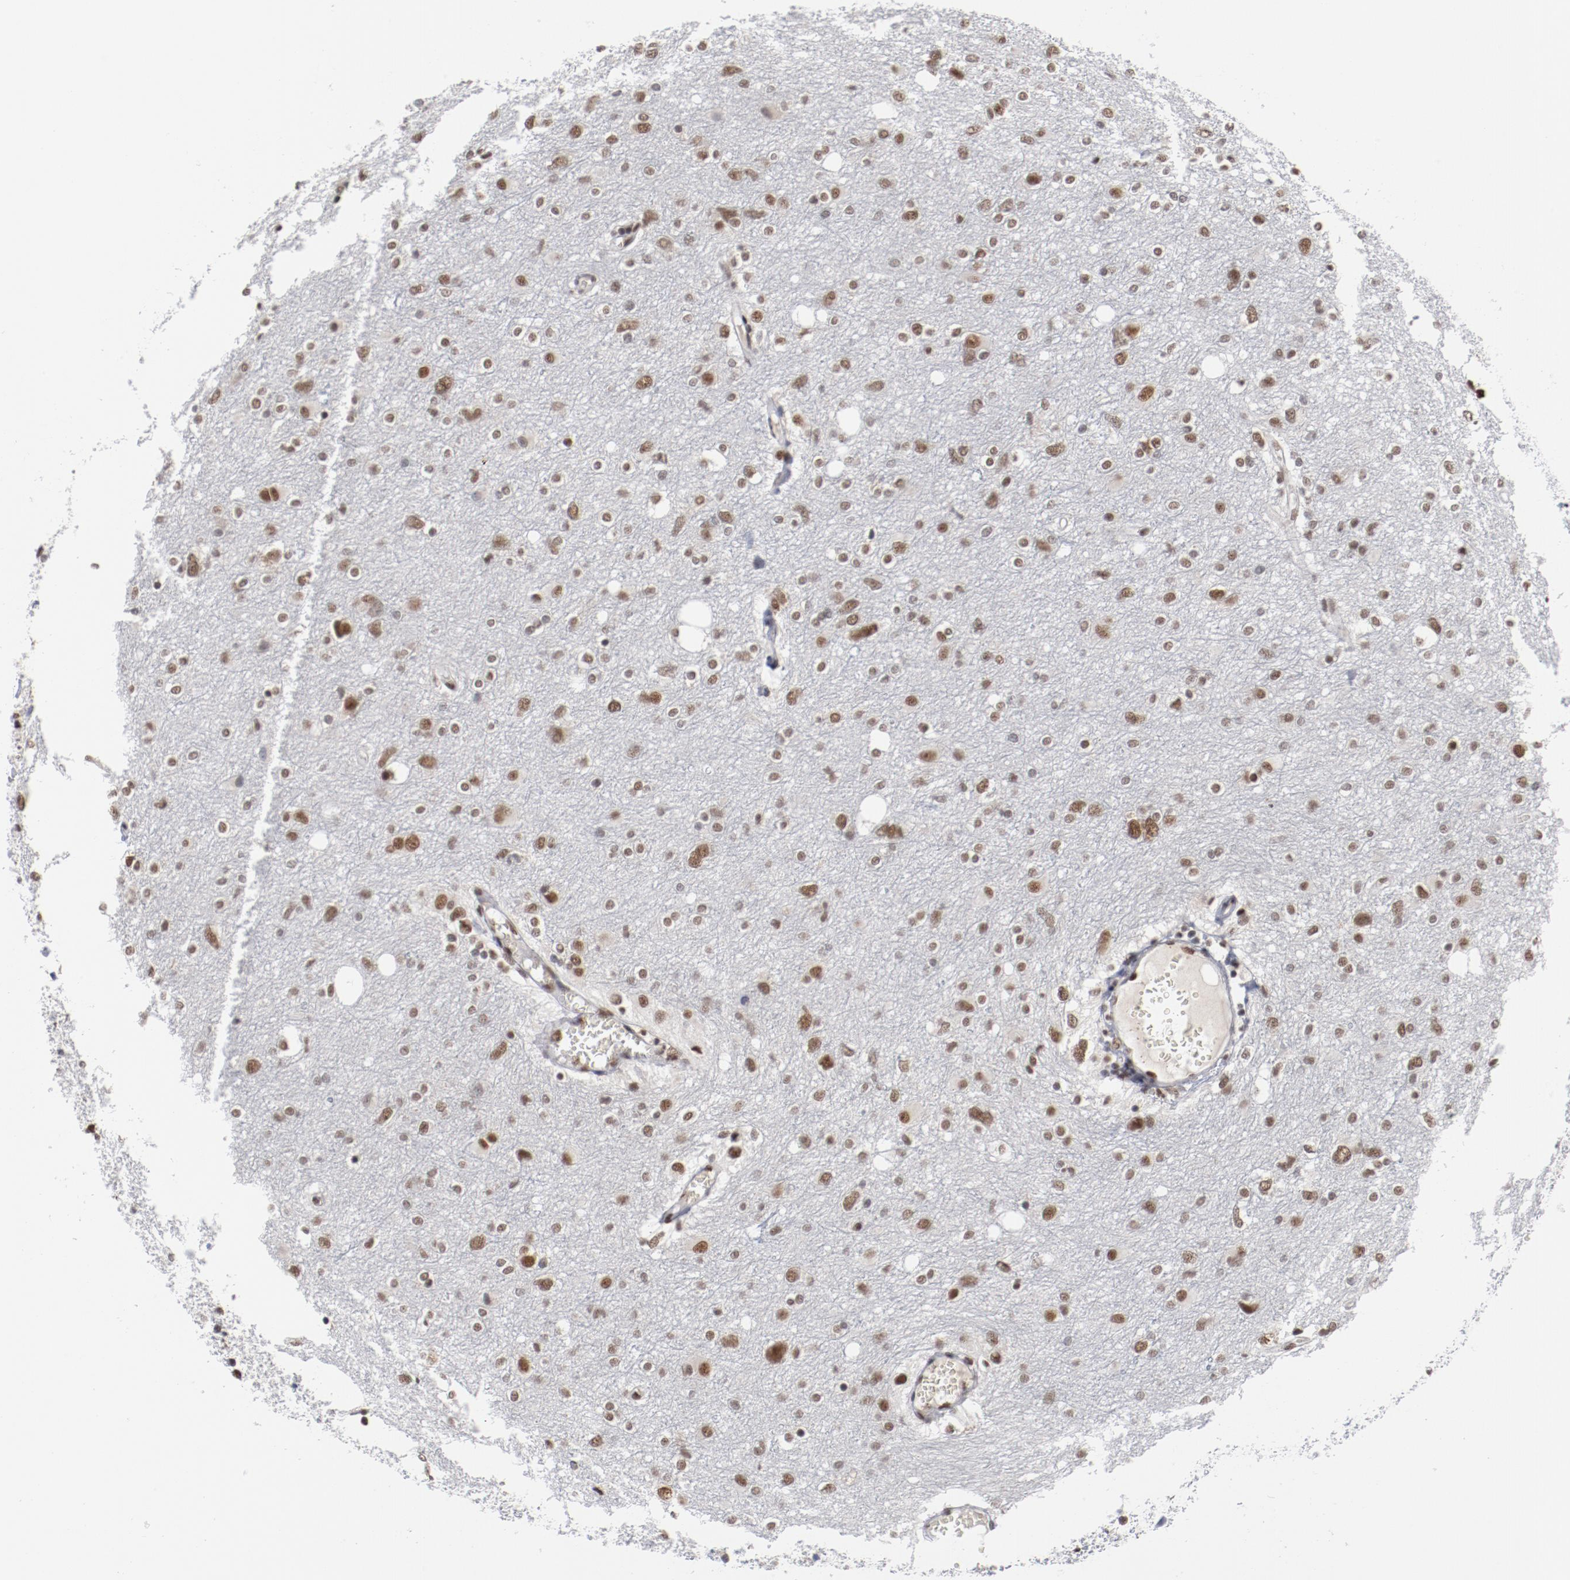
{"staining": {"intensity": "moderate", "quantity": ">75%", "location": "nuclear"}, "tissue": "glioma", "cell_type": "Tumor cells", "image_type": "cancer", "snomed": [{"axis": "morphology", "description": "Glioma, malignant, High grade"}, {"axis": "topography", "description": "Brain"}], "caption": "Glioma stained for a protein (brown) displays moderate nuclear positive positivity in about >75% of tumor cells.", "gene": "BUB3", "patient": {"sex": "female", "age": 59}}